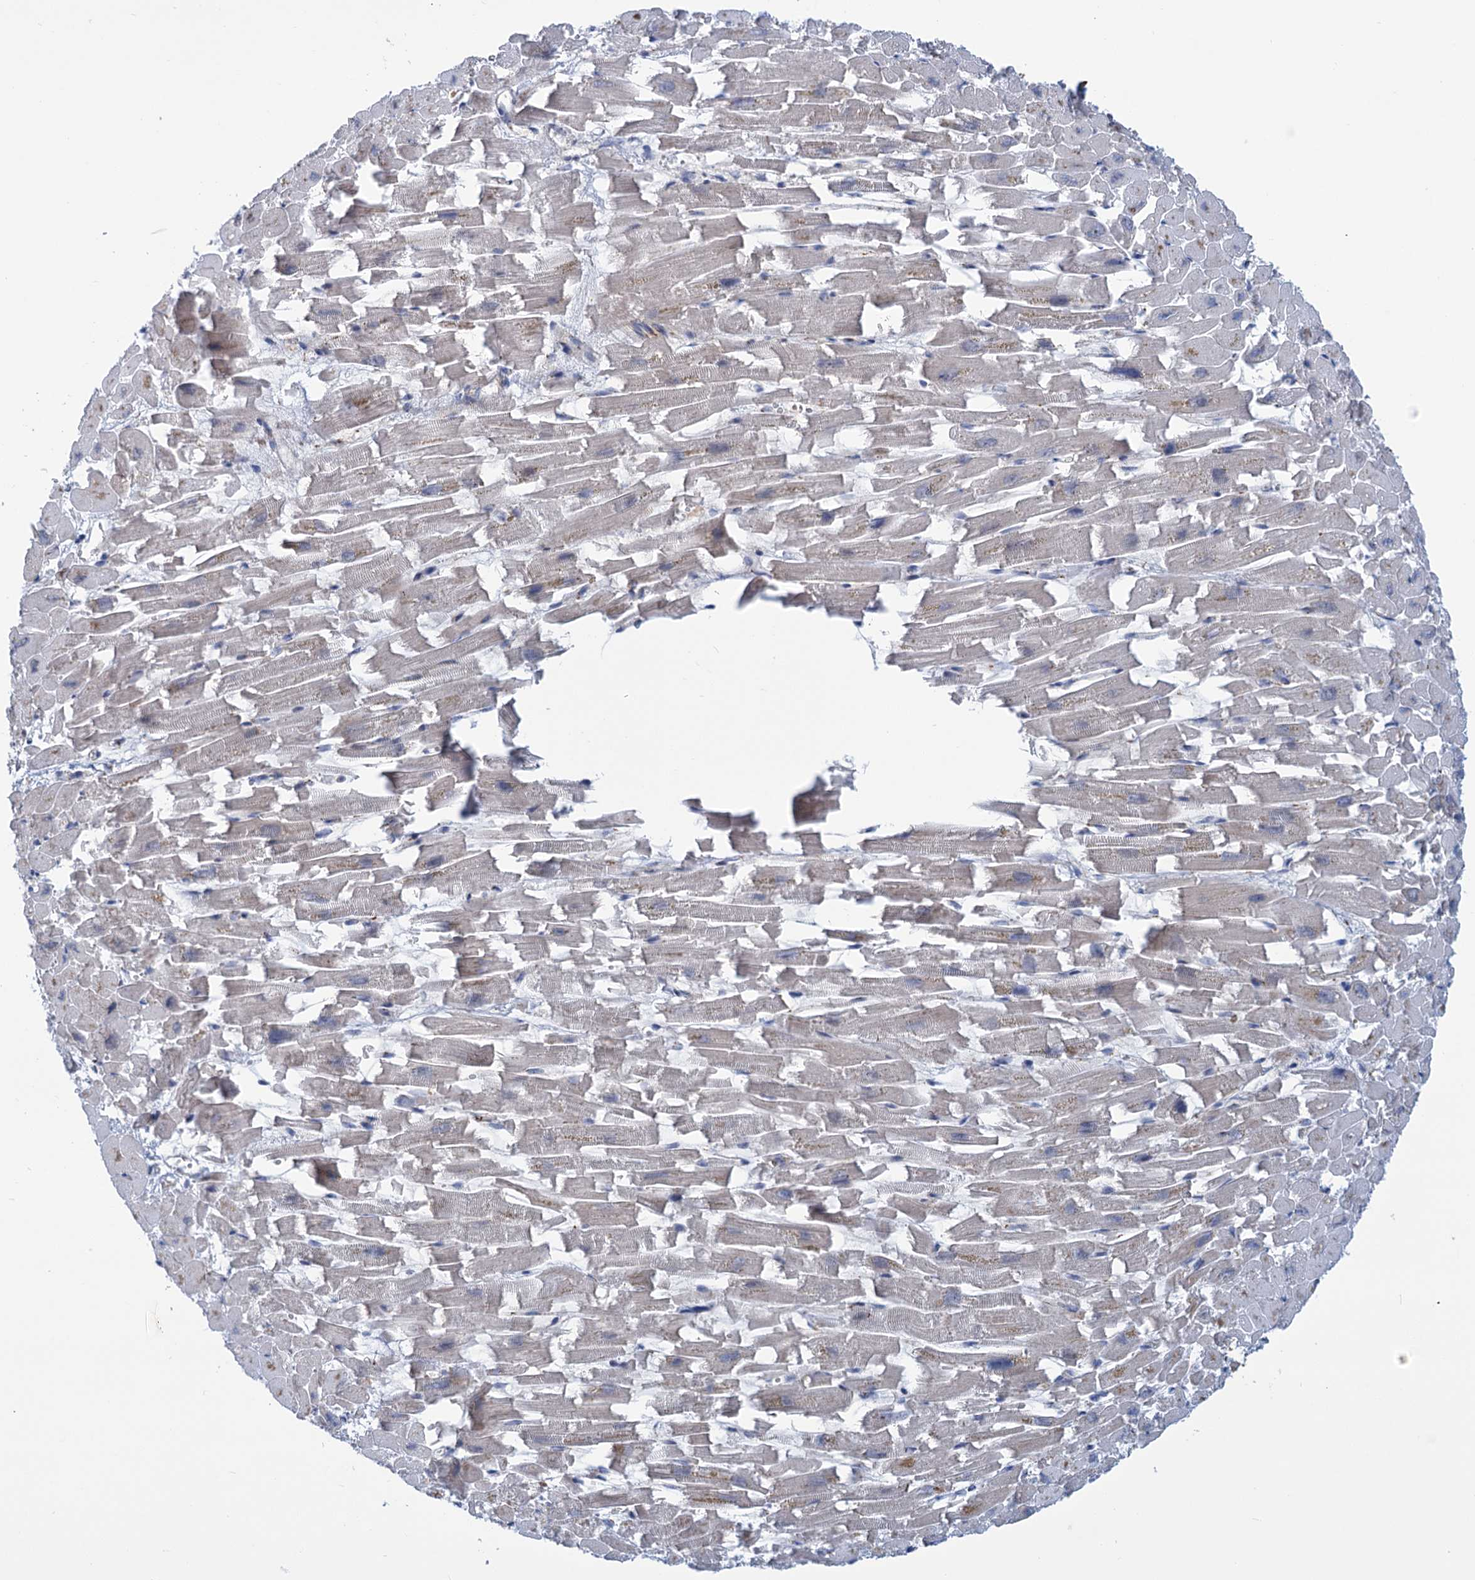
{"staining": {"intensity": "moderate", "quantity": "25%-75%", "location": "cytoplasmic/membranous"}, "tissue": "heart muscle", "cell_type": "Cardiomyocytes", "image_type": "normal", "snomed": [{"axis": "morphology", "description": "Normal tissue, NOS"}, {"axis": "topography", "description": "Heart"}], "caption": "The micrograph shows staining of unremarkable heart muscle, revealing moderate cytoplasmic/membranous protein positivity (brown color) within cardiomyocytes.", "gene": "ELP4", "patient": {"sex": "female", "age": 64}}